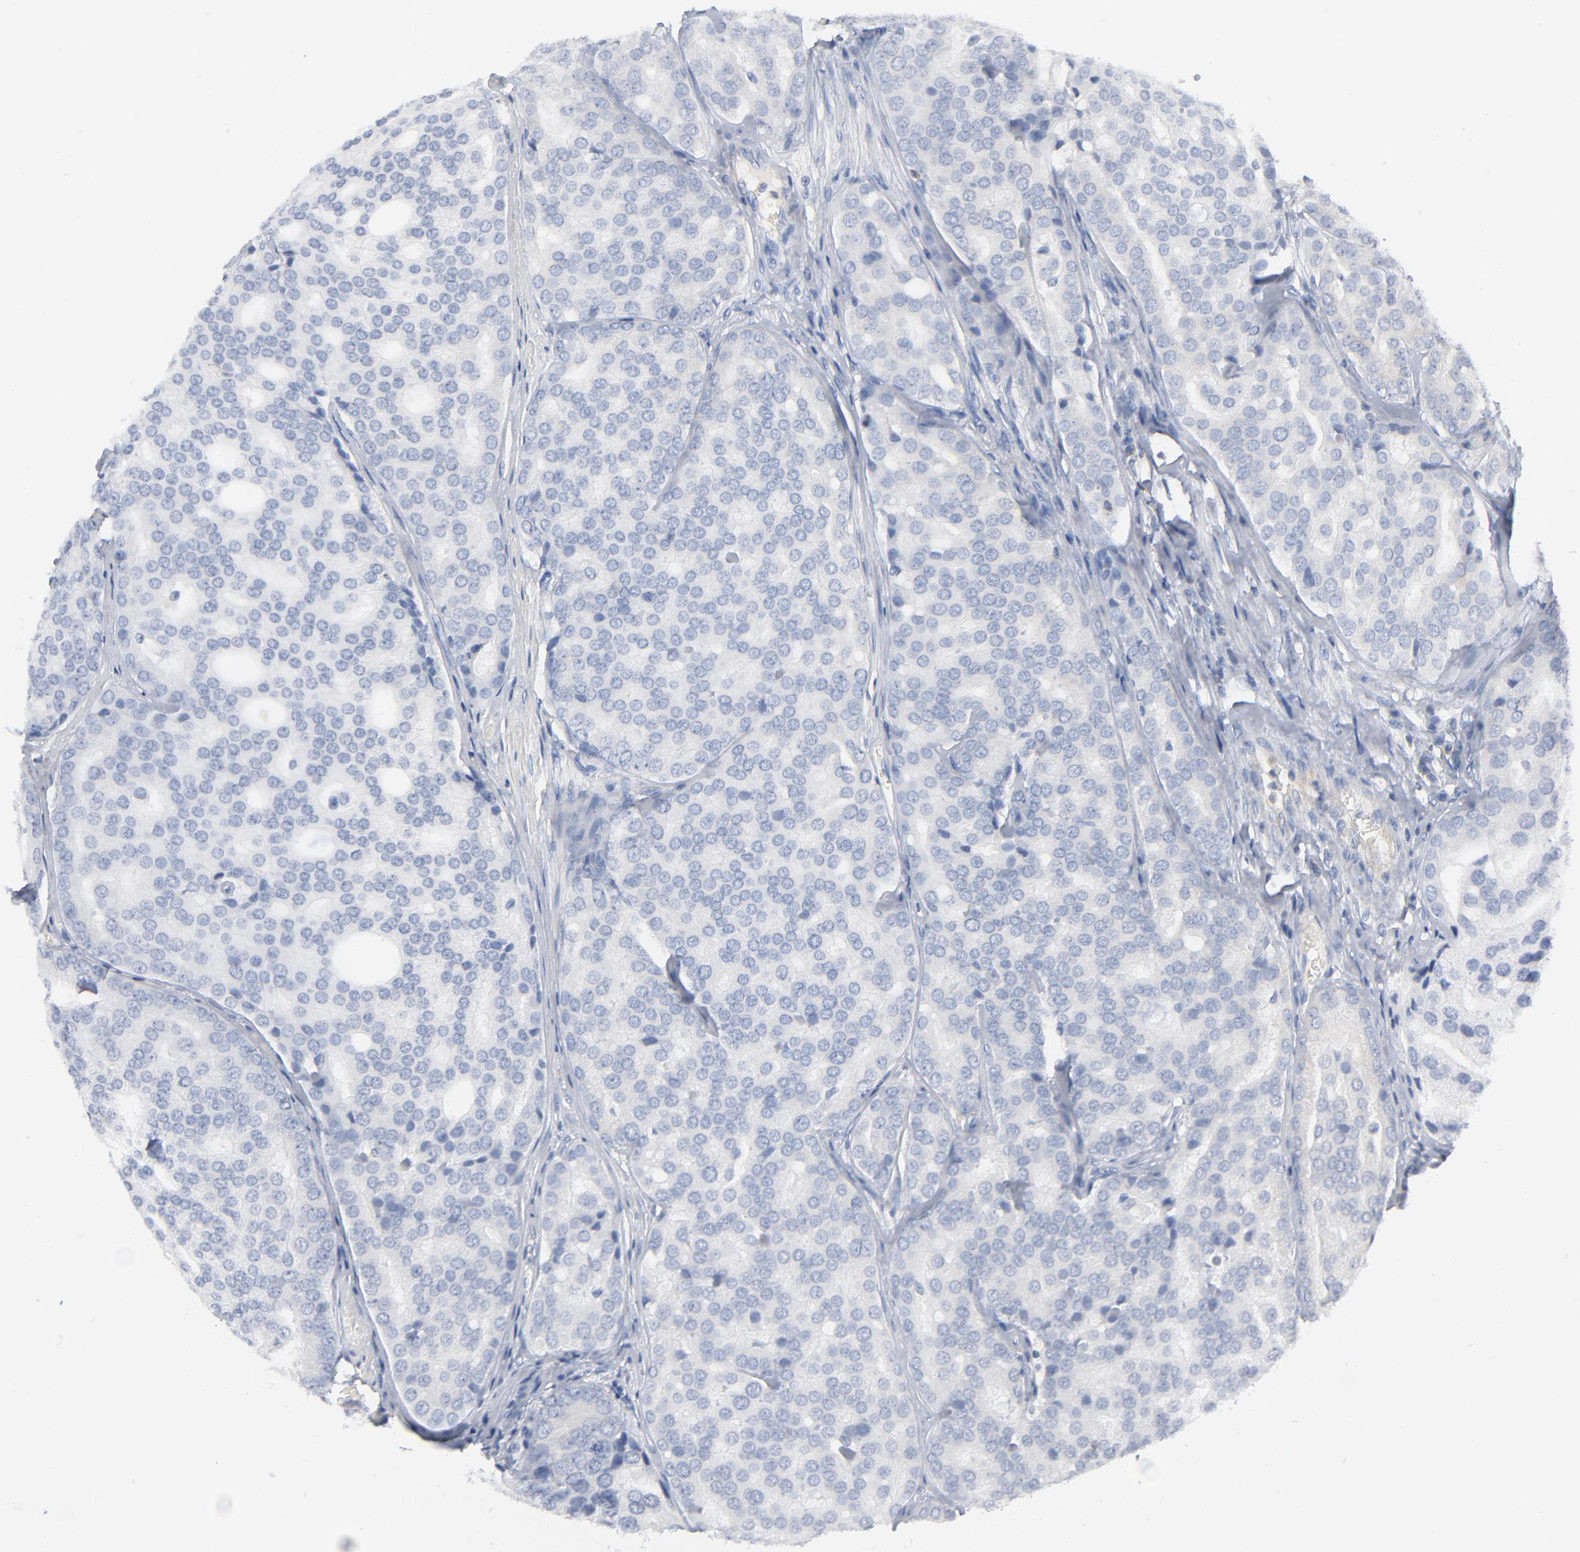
{"staining": {"intensity": "negative", "quantity": "none", "location": "none"}, "tissue": "prostate cancer", "cell_type": "Tumor cells", "image_type": "cancer", "snomed": [{"axis": "morphology", "description": "Adenocarcinoma, High grade"}, {"axis": "topography", "description": "Prostate"}], "caption": "DAB (3,3'-diaminobenzidine) immunohistochemical staining of prostate adenocarcinoma (high-grade) exhibits no significant positivity in tumor cells.", "gene": "PTK2B", "patient": {"sex": "male", "age": 64}}